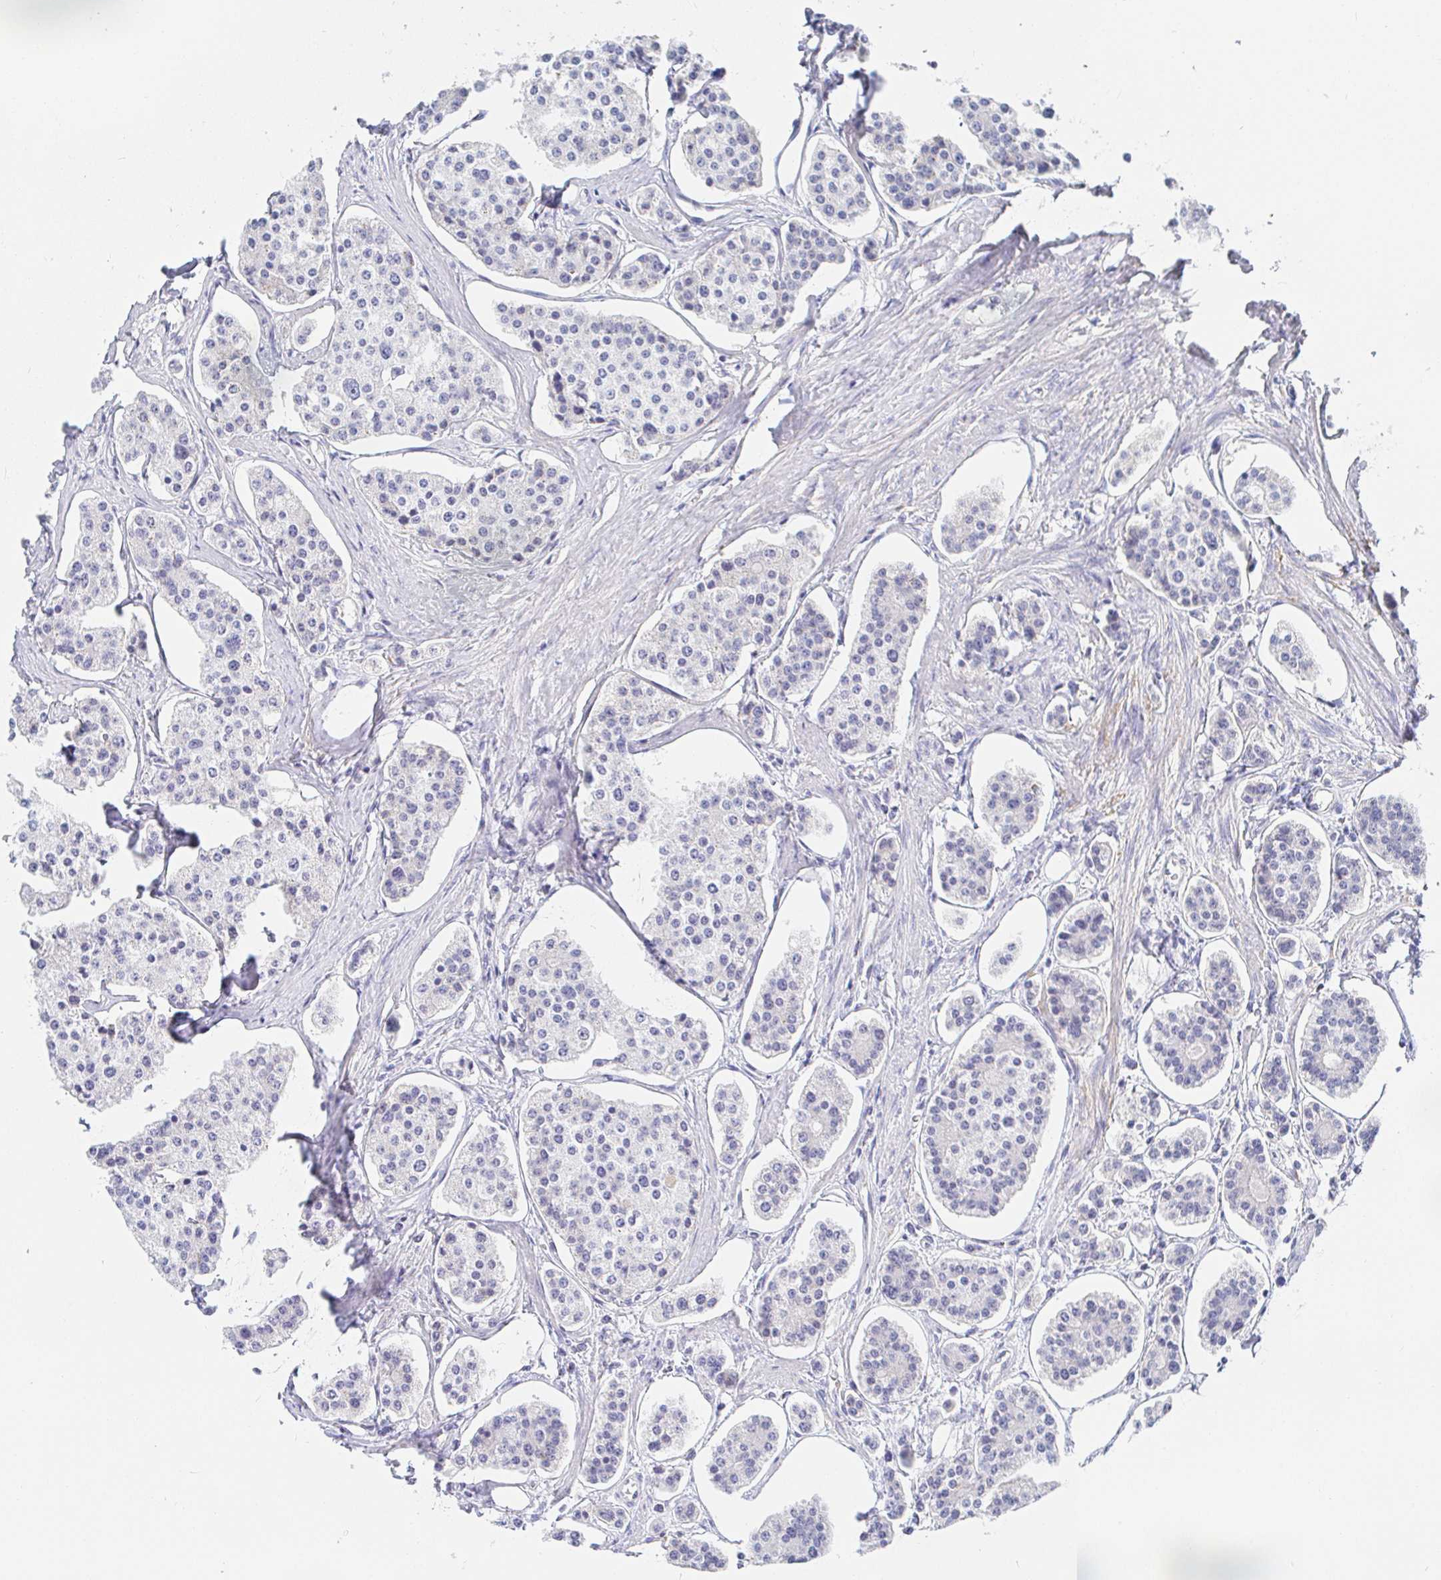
{"staining": {"intensity": "negative", "quantity": "none", "location": "none"}, "tissue": "carcinoid", "cell_type": "Tumor cells", "image_type": "cancer", "snomed": [{"axis": "morphology", "description": "Carcinoid, malignant, NOS"}, {"axis": "topography", "description": "Small intestine"}], "caption": "Immunohistochemistry (IHC) photomicrograph of carcinoid stained for a protein (brown), which displays no expression in tumor cells.", "gene": "PDE6B", "patient": {"sex": "female", "age": 65}}